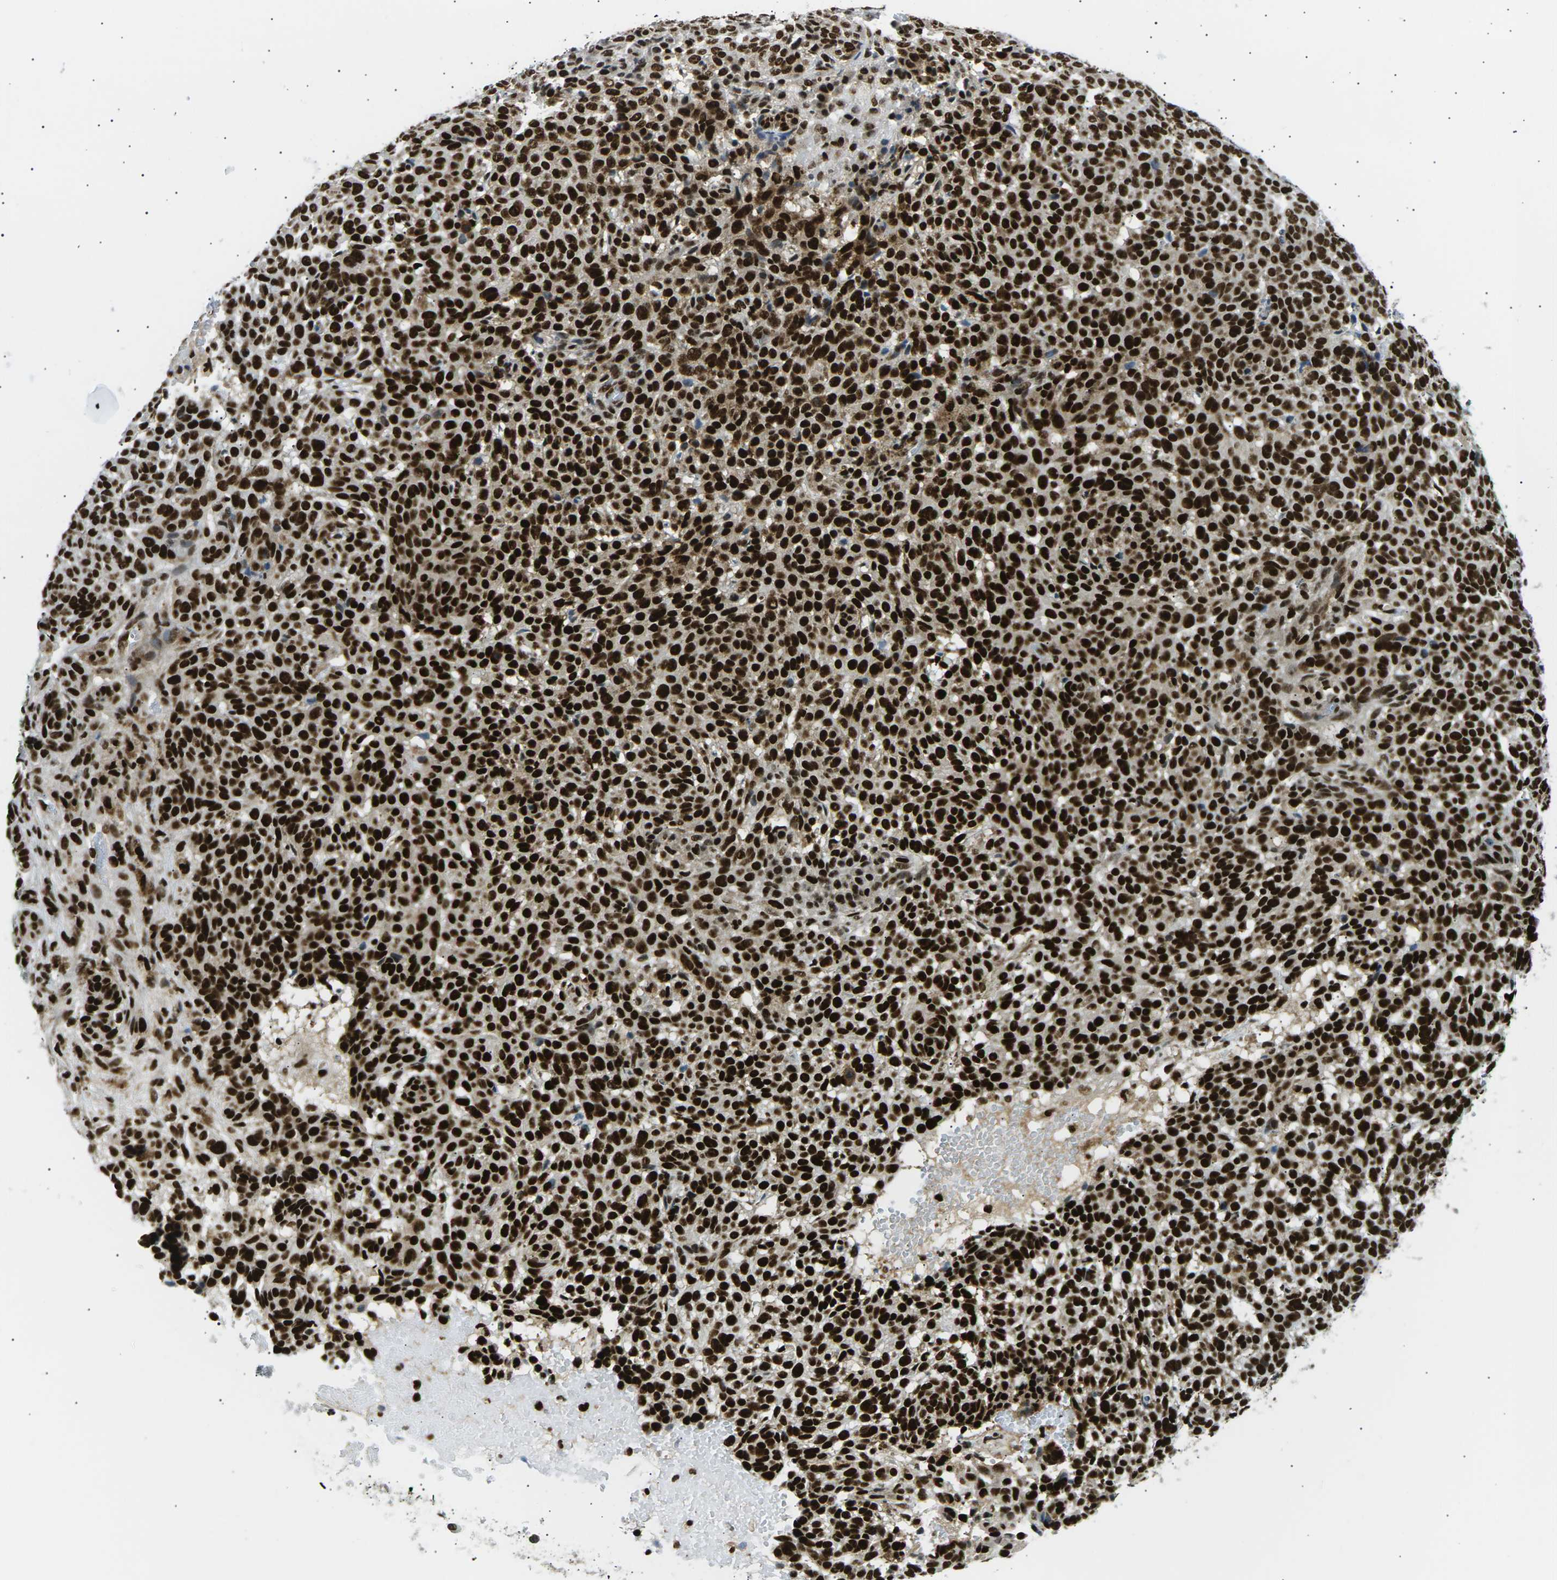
{"staining": {"intensity": "strong", "quantity": ">75%", "location": "nuclear"}, "tissue": "skin cancer", "cell_type": "Tumor cells", "image_type": "cancer", "snomed": [{"axis": "morphology", "description": "Basal cell carcinoma"}, {"axis": "topography", "description": "Skin"}], "caption": "Skin cancer stained with IHC shows strong nuclear staining in approximately >75% of tumor cells. Using DAB (3,3'-diaminobenzidine) (brown) and hematoxylin (blue) stains, captured at high magnification using brightfield microscopy.", "gene": "RPA2", "patient": {"sex": "male", "age": 85}}